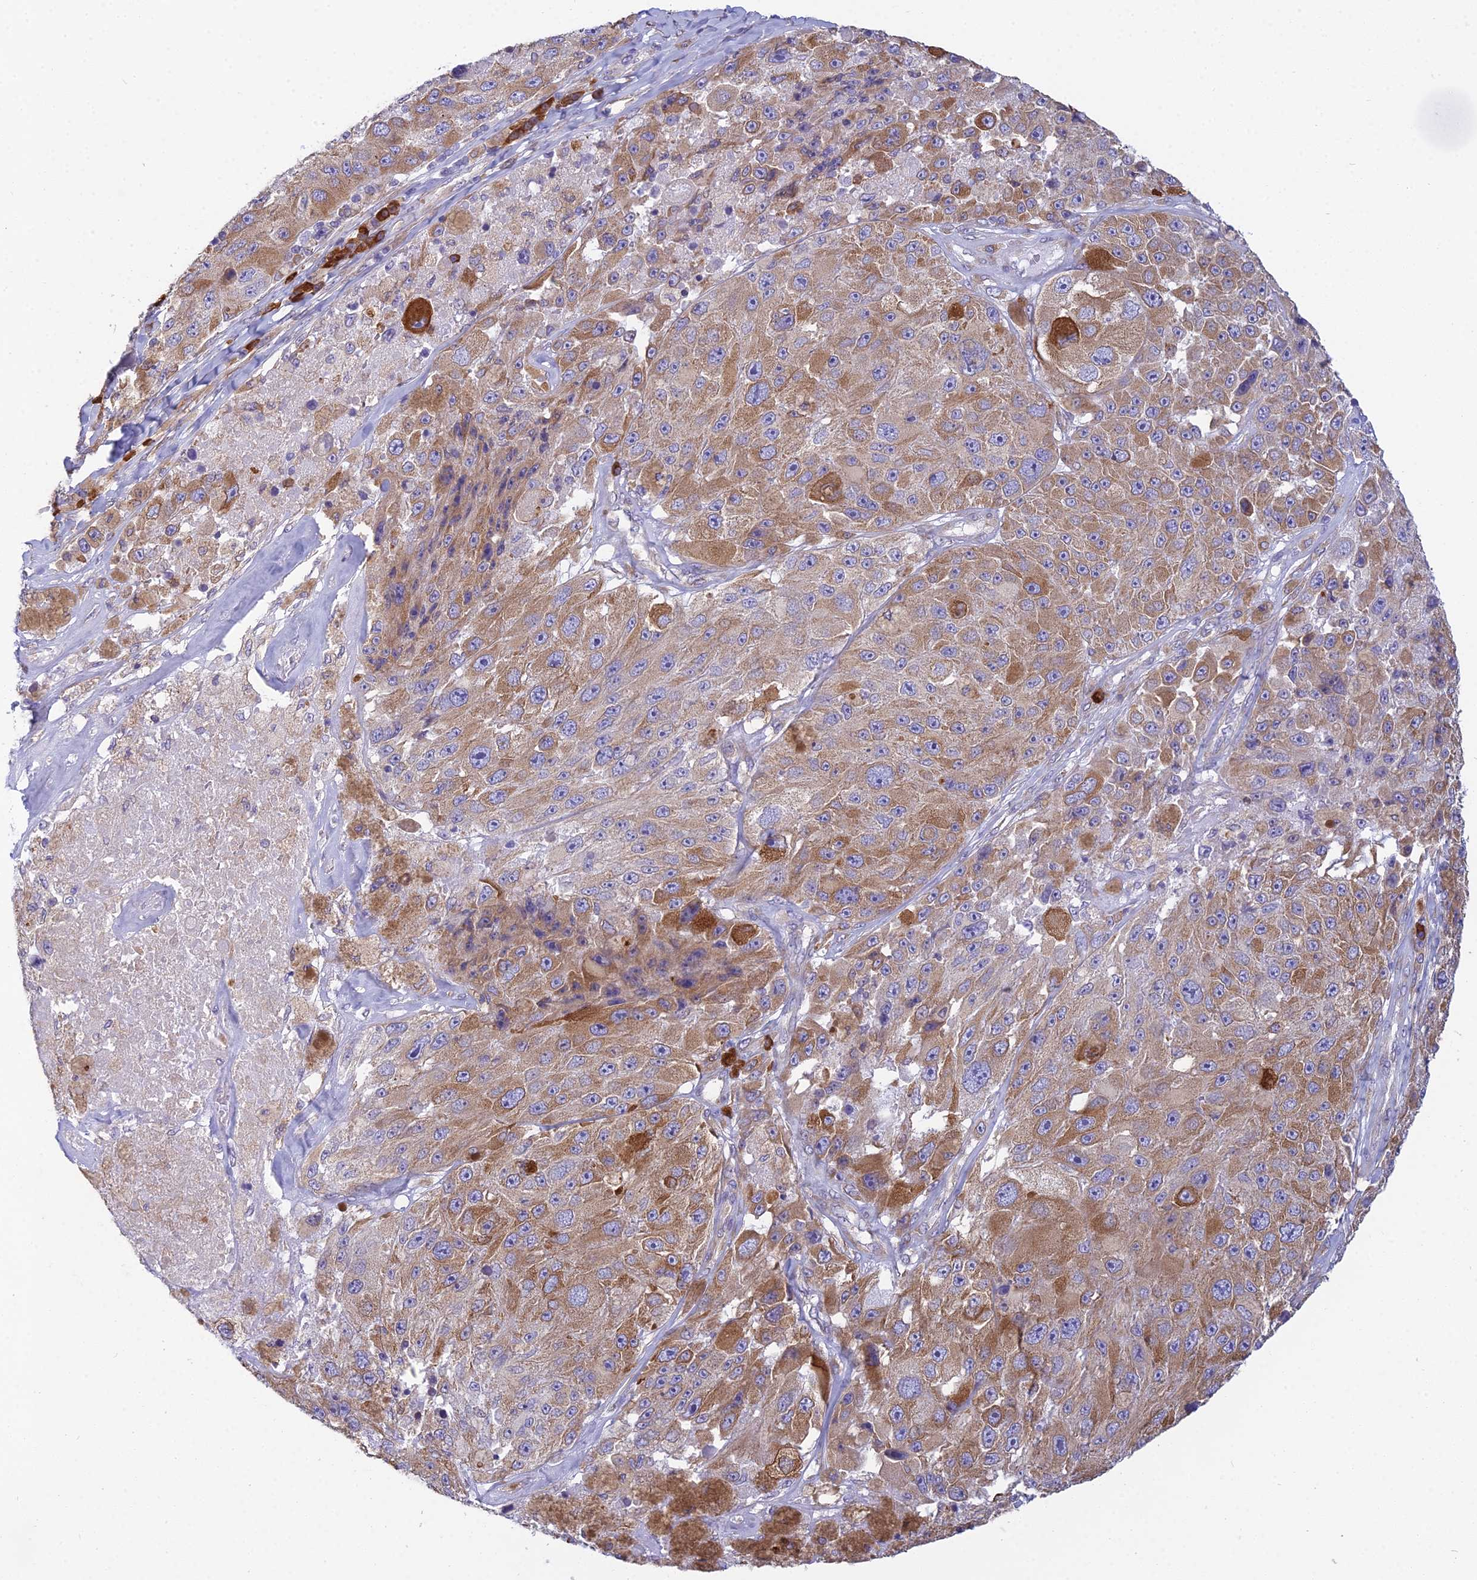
{"staining": {"intensity": "moderate", "quantity": ">75%", "location": "cytoplasmic/membranous"}, "tissue": "melanoma", "cell_type": "Tumor cells", "image_type": "cancer", "snomed": [{"axis": "morphology", "description": "Malignant melanoma, Metastatic site"}, {"axis": "topography", "description": "Lymph node"}], "caption": "Protein analysis of melanoma tissue reveals moderate cytoplasmic/membranous expression in approximately >75% of tumor cells.", "gene": "HM13", "patient": {"sex": "male", "age": 62}}